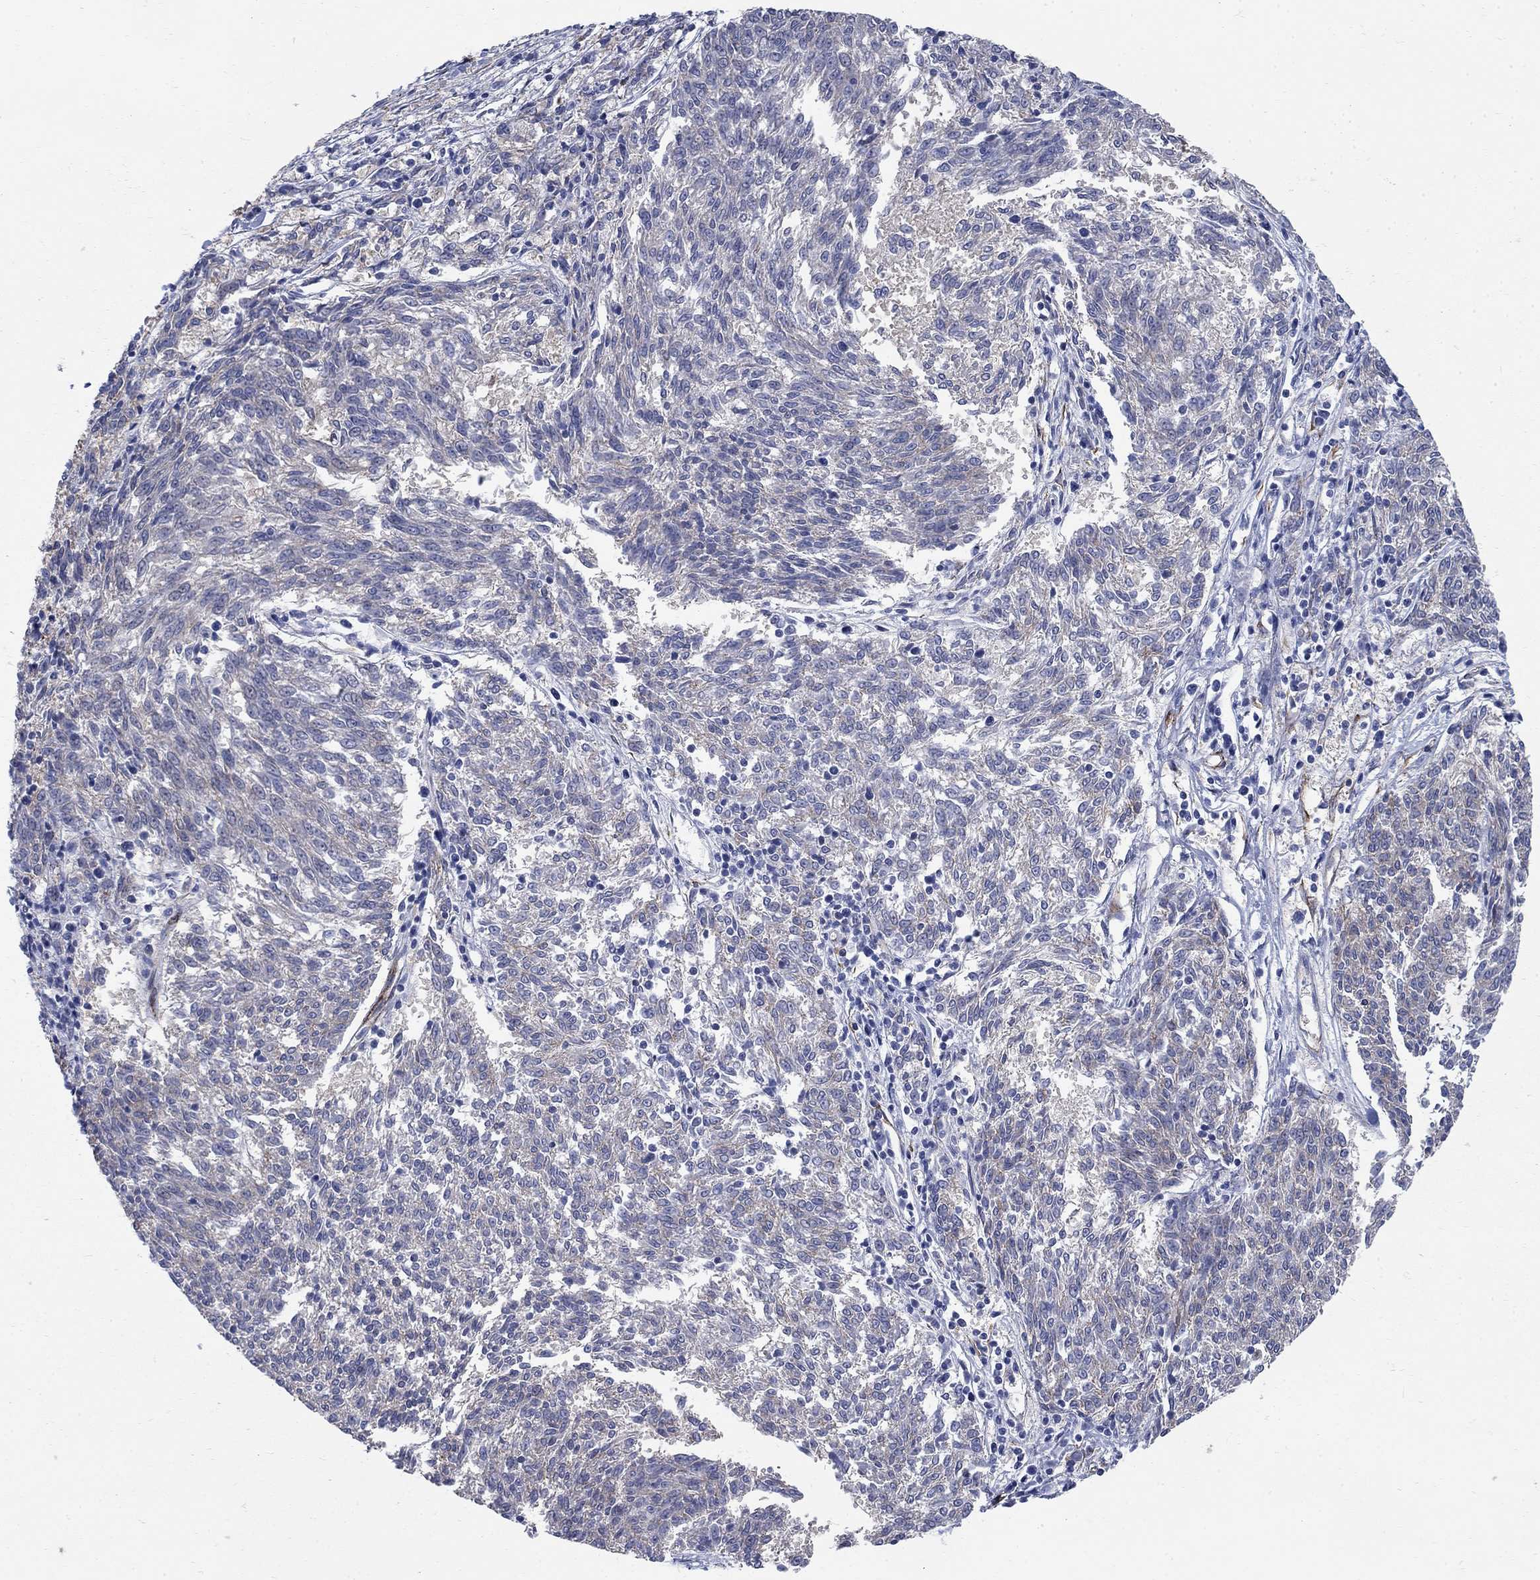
{"staining": {"intensity": "negative", "quantity": "none", "location": "none"}, "tissue": "melanoma", "cell_type": "Tumor cells", "image_type": "cancer", "snomed": [{"axis": "morphology", "description": "Malignant melanoma, NOS"}, {"axis": "topography", "description": "Skin"}], "caption": "This is a micrograph of immunohistochemistry (IHC) staining of melanoma, which shows no expression in tumor cells. Brightfield microscopy of immunohistochemistry stained with DAB (3,3'-diaminobenzidine) (brown) and hematoxylin (blue), captured at high magnification.", "gene": "SEPTIN8", "patient": {"sex": "female", "age": 72}}